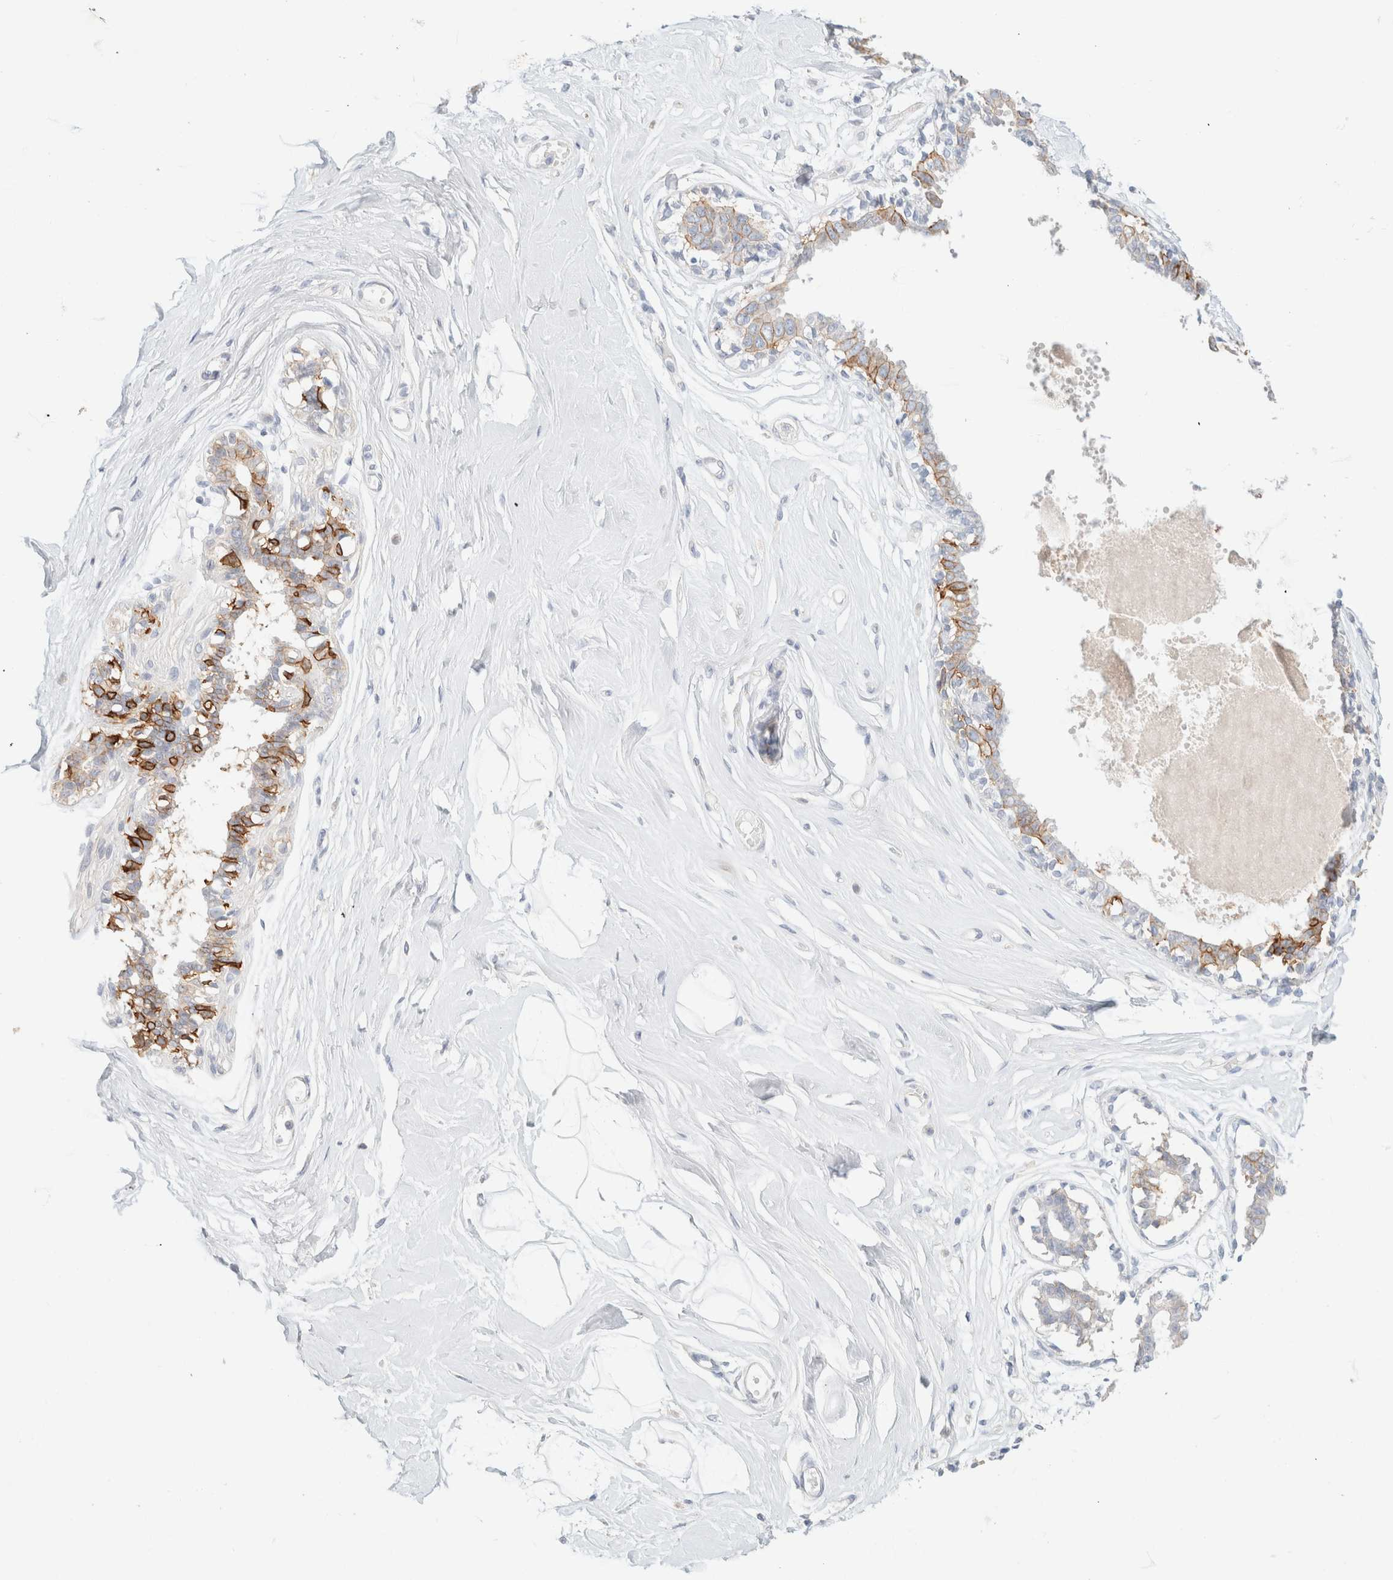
{"staining": {"intensity": "negative", "quantity": "none", "location": "none"}, "tissue": "breast", "cell_type": "Adipocytes", "image_type": "normal", "snomed": [{"axis": "morphology", "description": "Normal tissue, NOS"}, {"axis": "topography", "description": "Breast"}], "caption": "Histopathology image shows no protein expression in adipocytes of unremarkable breast.", "gene": "CA12", "patient": {"sex": "female", "age": 45}}